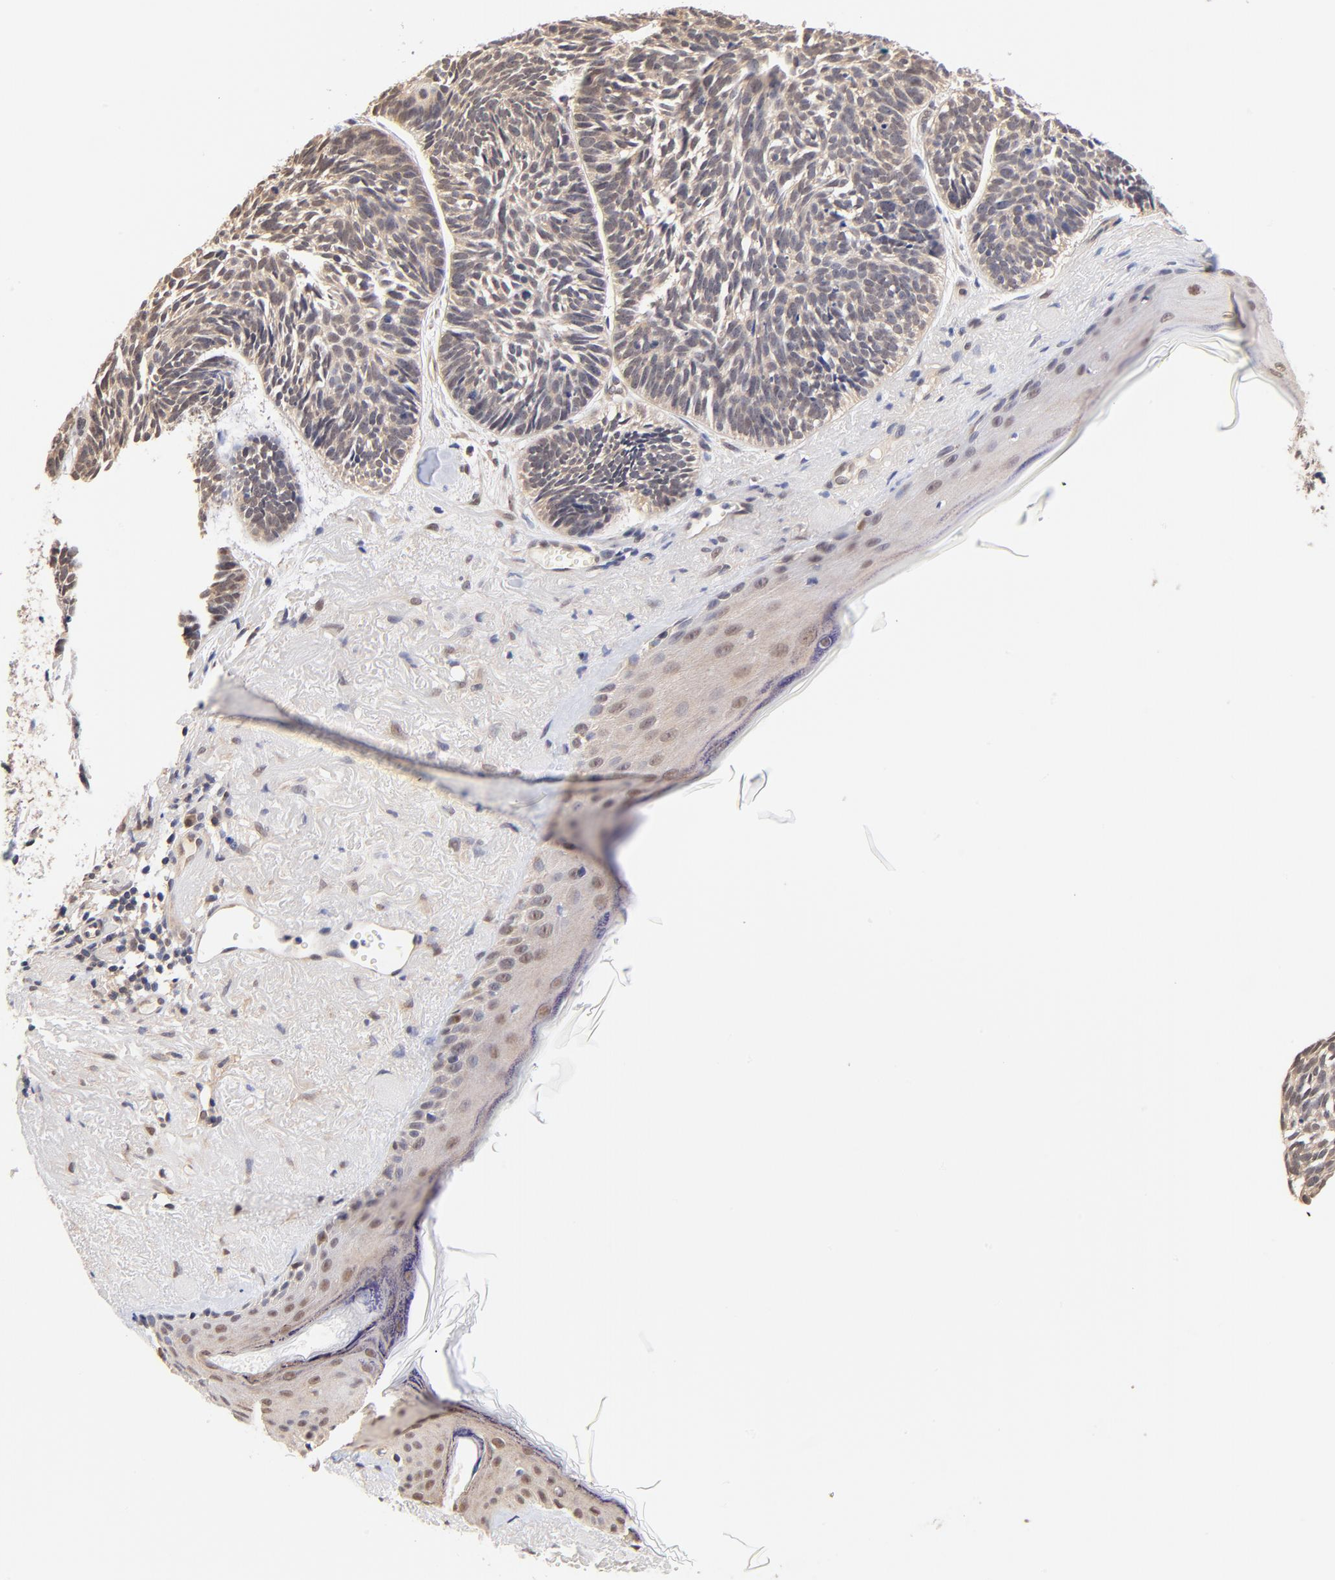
{"staining": {"intensity": "negative", "quantity": "none", "location": "none"}, "tissue": "skin cancer", "cell_type": "Tumor cells", "image_type": "cancer", "snomed": [{"axis": "morphology", "description": "Basal cell carcinoma"}, {"axis": "topography", "description": "Skin"}], "caption": "Immunohistochemistry (IHC) micrograph of skin cancer stained for a protein (brown), which displays no positivity in tumor cells.", "gene": "TXNL1", "patient": {"sex": "female", "age": 87}}